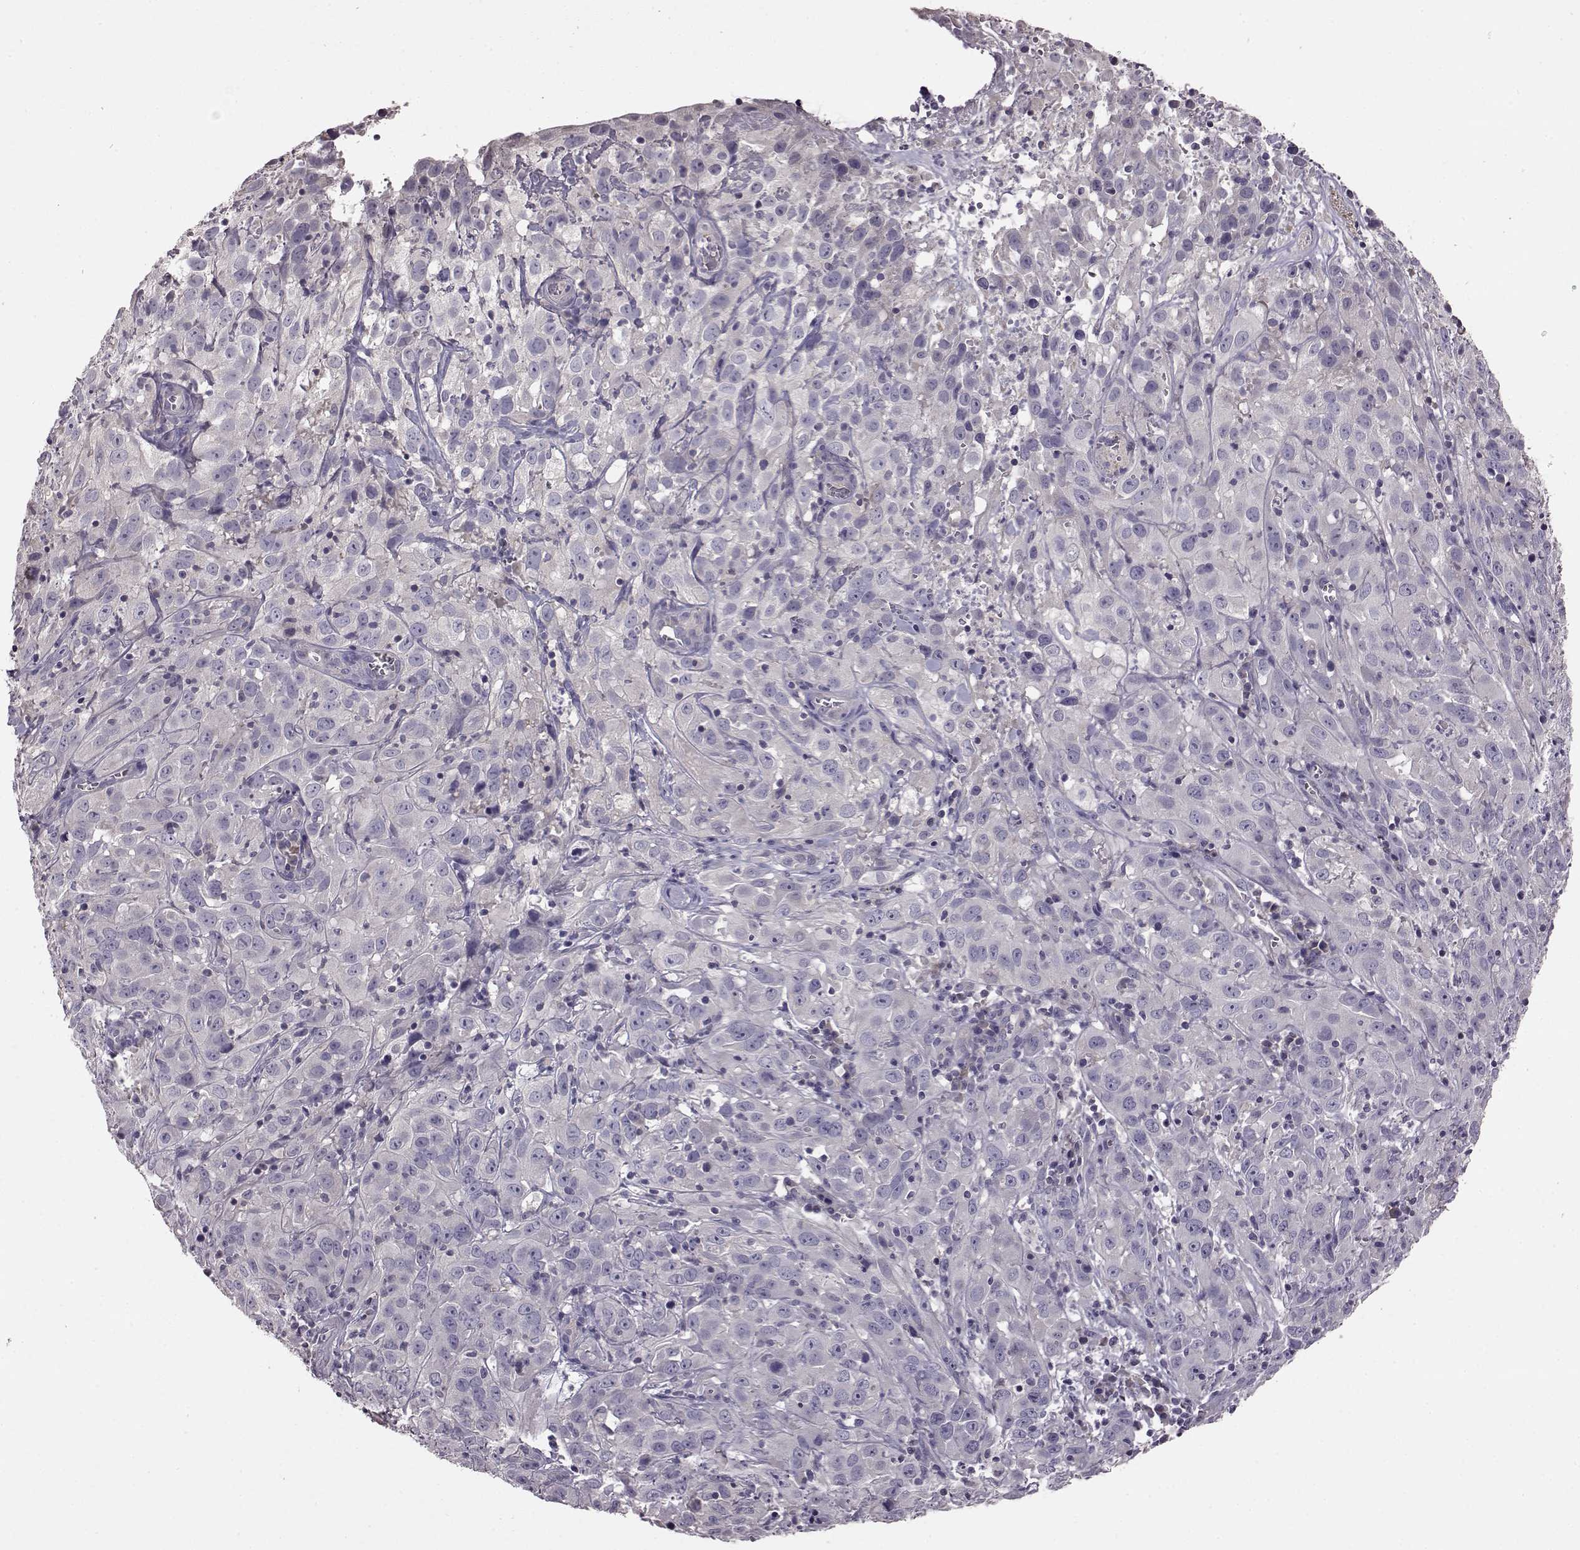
{"staining": {"intensity": "negative", "quantity": "none", "location": "none"}, "tissue": "cervical cancer", "cell_type": "Tumor cells", "image_type": "cancer", "snomed": [{"axis": "morphology", "description": "Squamous cell carcinoma, NOS"}, {"axis": "topography", "description": "Cervix"}], "caption": "This is a photomicrograph of immunohistochemistry (IHC) staining of squamous cell carcinoma (cervical), which shows no positivity in tumor cells.", "gene": "ADGRG2", "patient": {"sex": "female", "age": 32}}